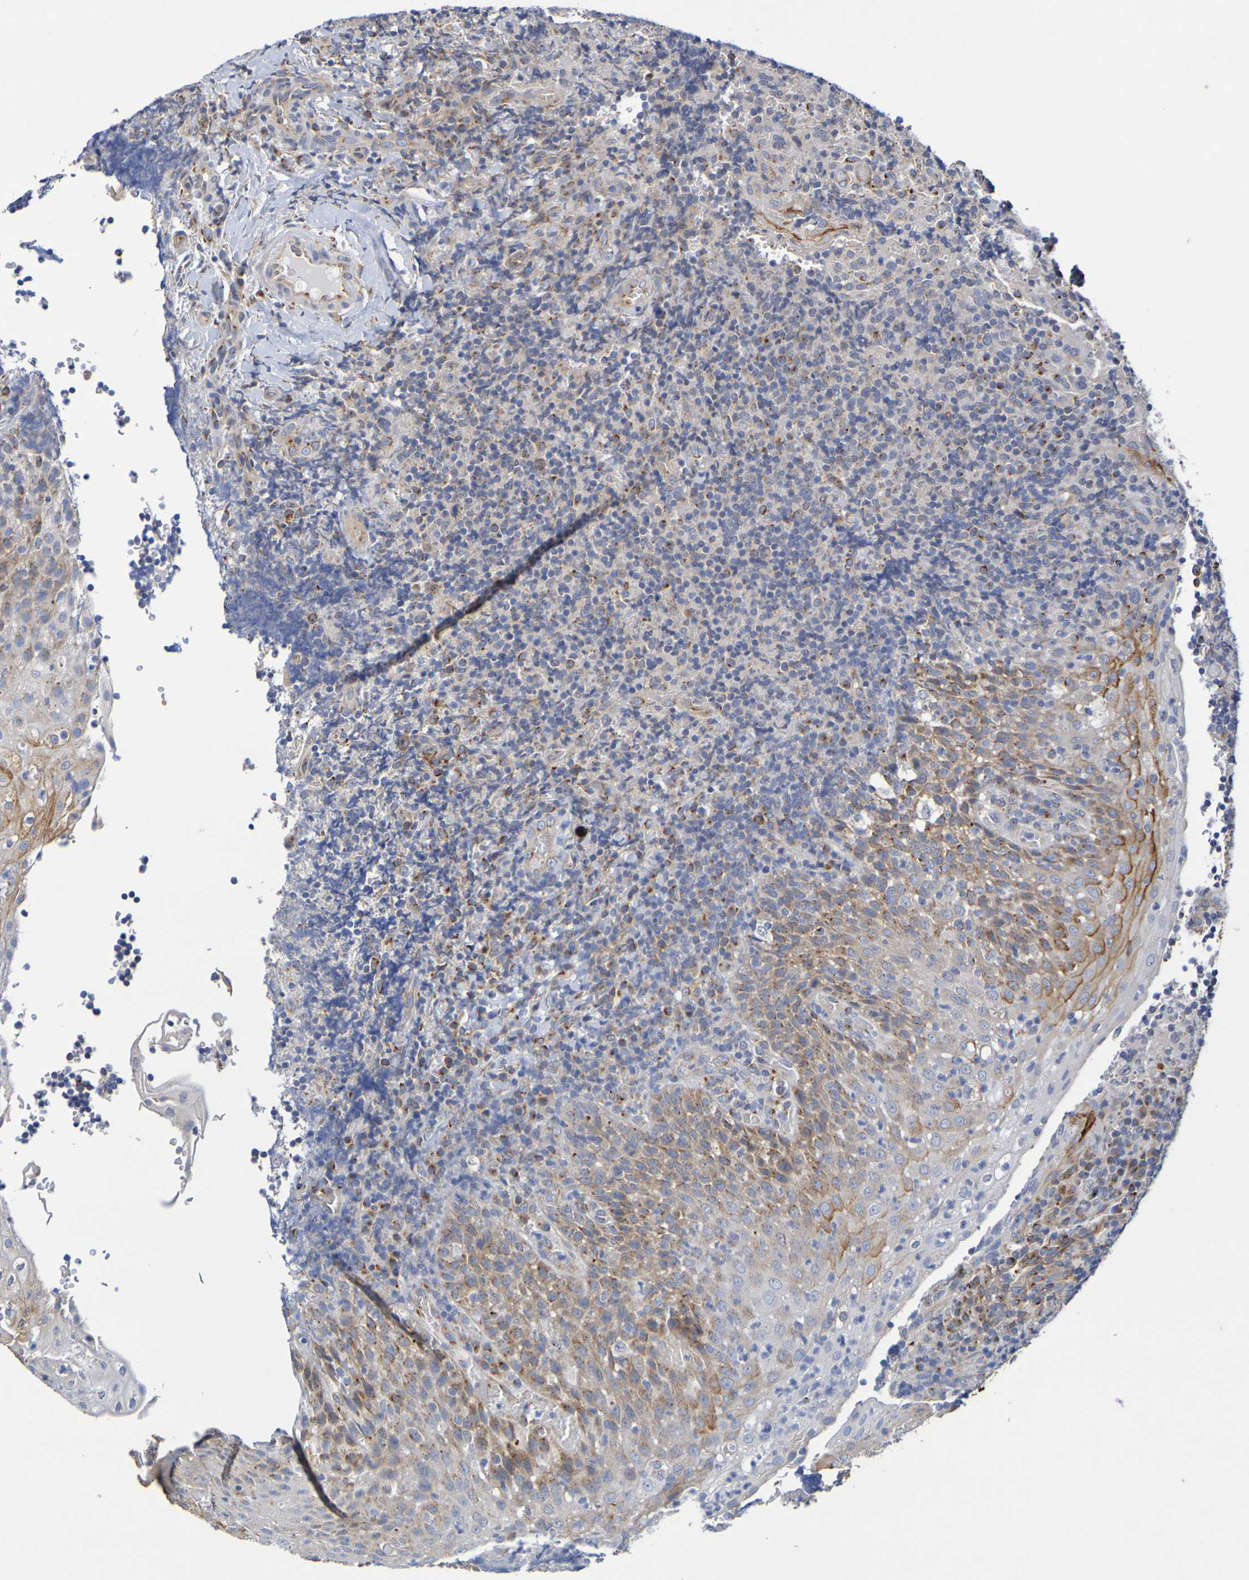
{"staining": {"intensity": "moderate", "quantity": "25%-75%", "location": "cytoplasmic/membranous"}, "tissue": "lymphoma", "cell_type": "Tumor cells", "image_type": "cancer", "snomed": [{"axis": "morphology", "description": "Malignant lymphoma, non-Hodgkin's type, High grade"}, {"axis": "topography", "description": "Tonsil"}], "caption": "High-grade malignant lymphoma, non-Hodgkin's type stained with a protein marker reveals moderate staining in tumor cells.", "gene": "DCP2", "patient": {"sex": "female", "age": 36}}